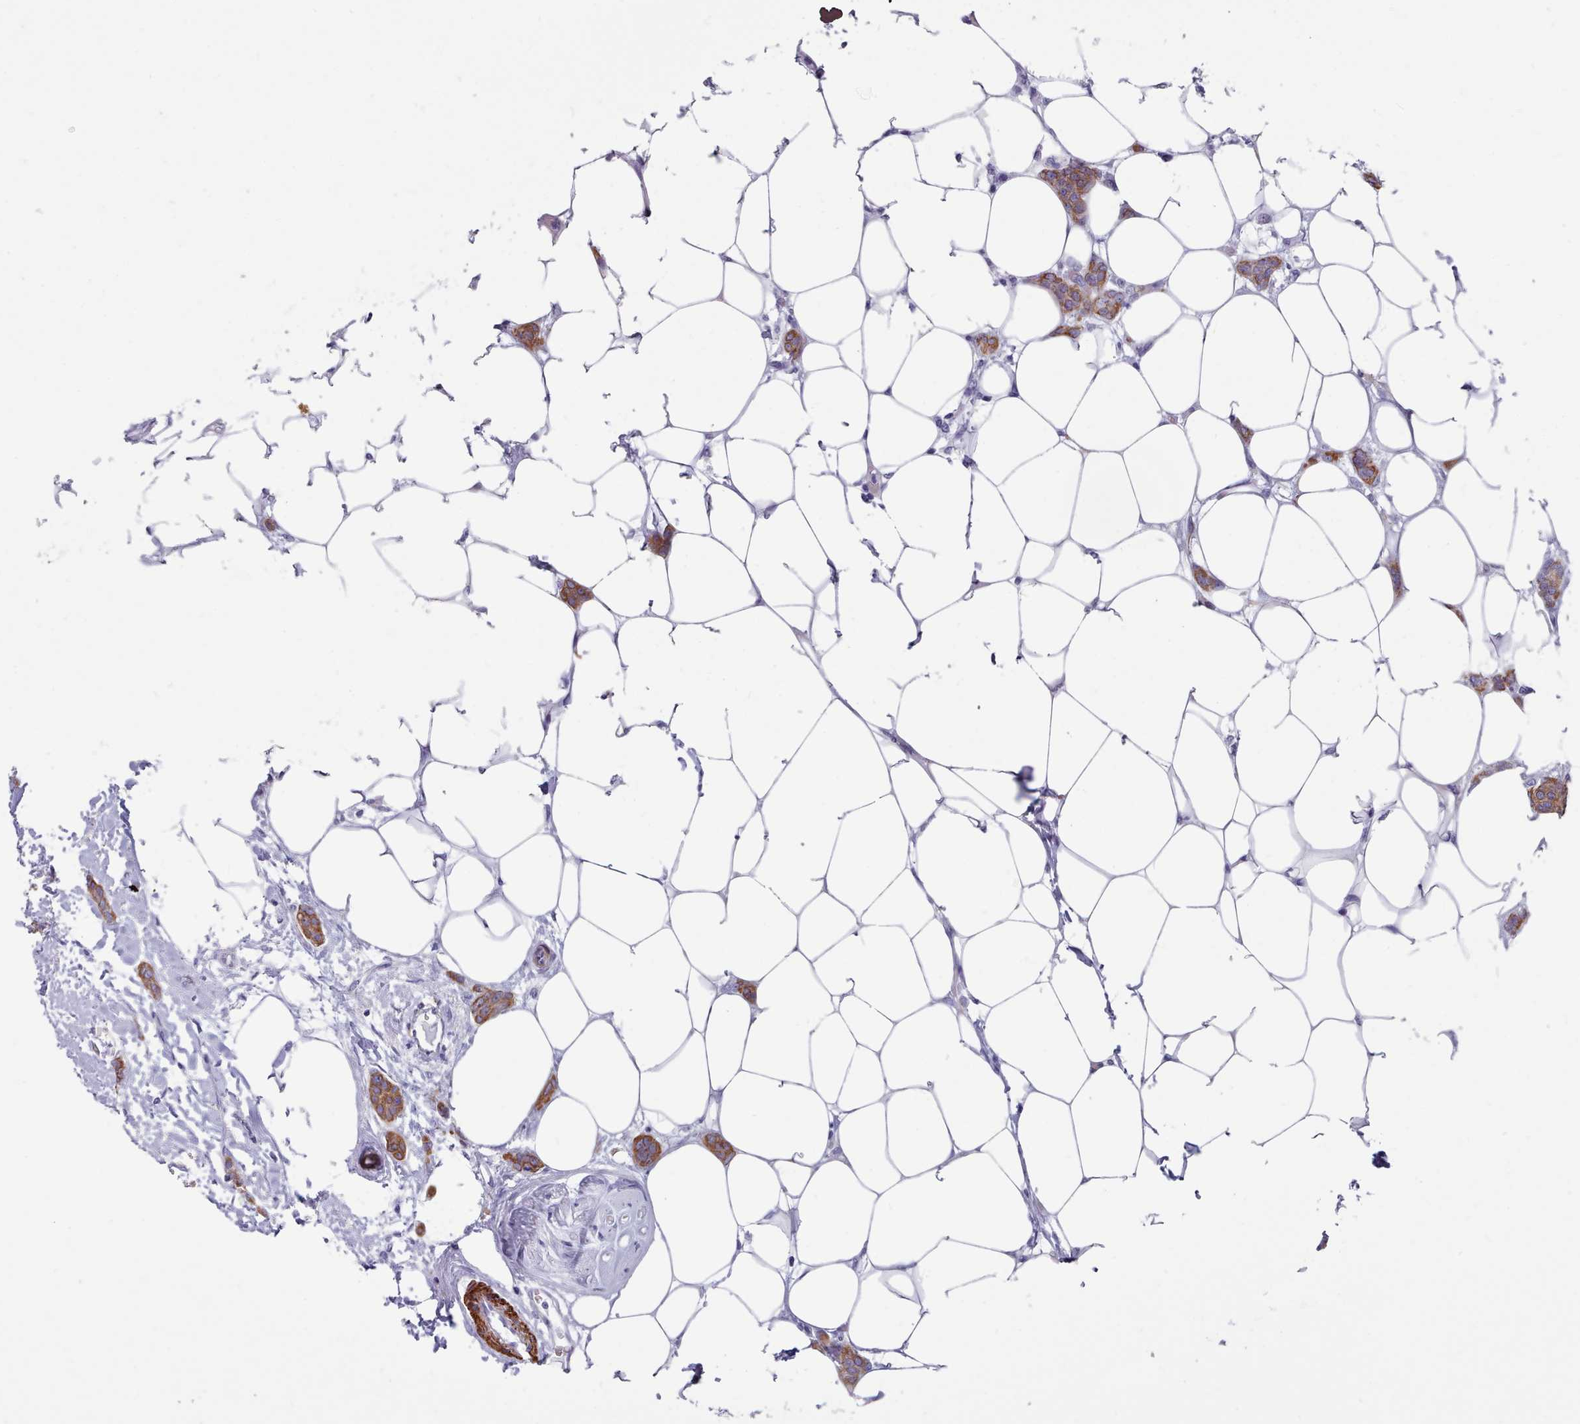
{"staining": {"intensity": "strong", "quantity": ">75%", "location": "cytoplasmic/membranous"}, "tissue": "breast cancer", "cell_type": "Tumor cells", "image_type": "cancer", "snomed": [{"axis": "morphology", "description": "Duct carcinoma"}, {"axis": "topography", "description": "Breast"}], "caption": "Immunohistochemical staining of breast invasive ductal carcinoma reveals strong cytoplasmic/membranous protein positivity in about >75% of tumor cells.", "gene": "FPGS", "patient": {"sex": "female", "age": 72}}